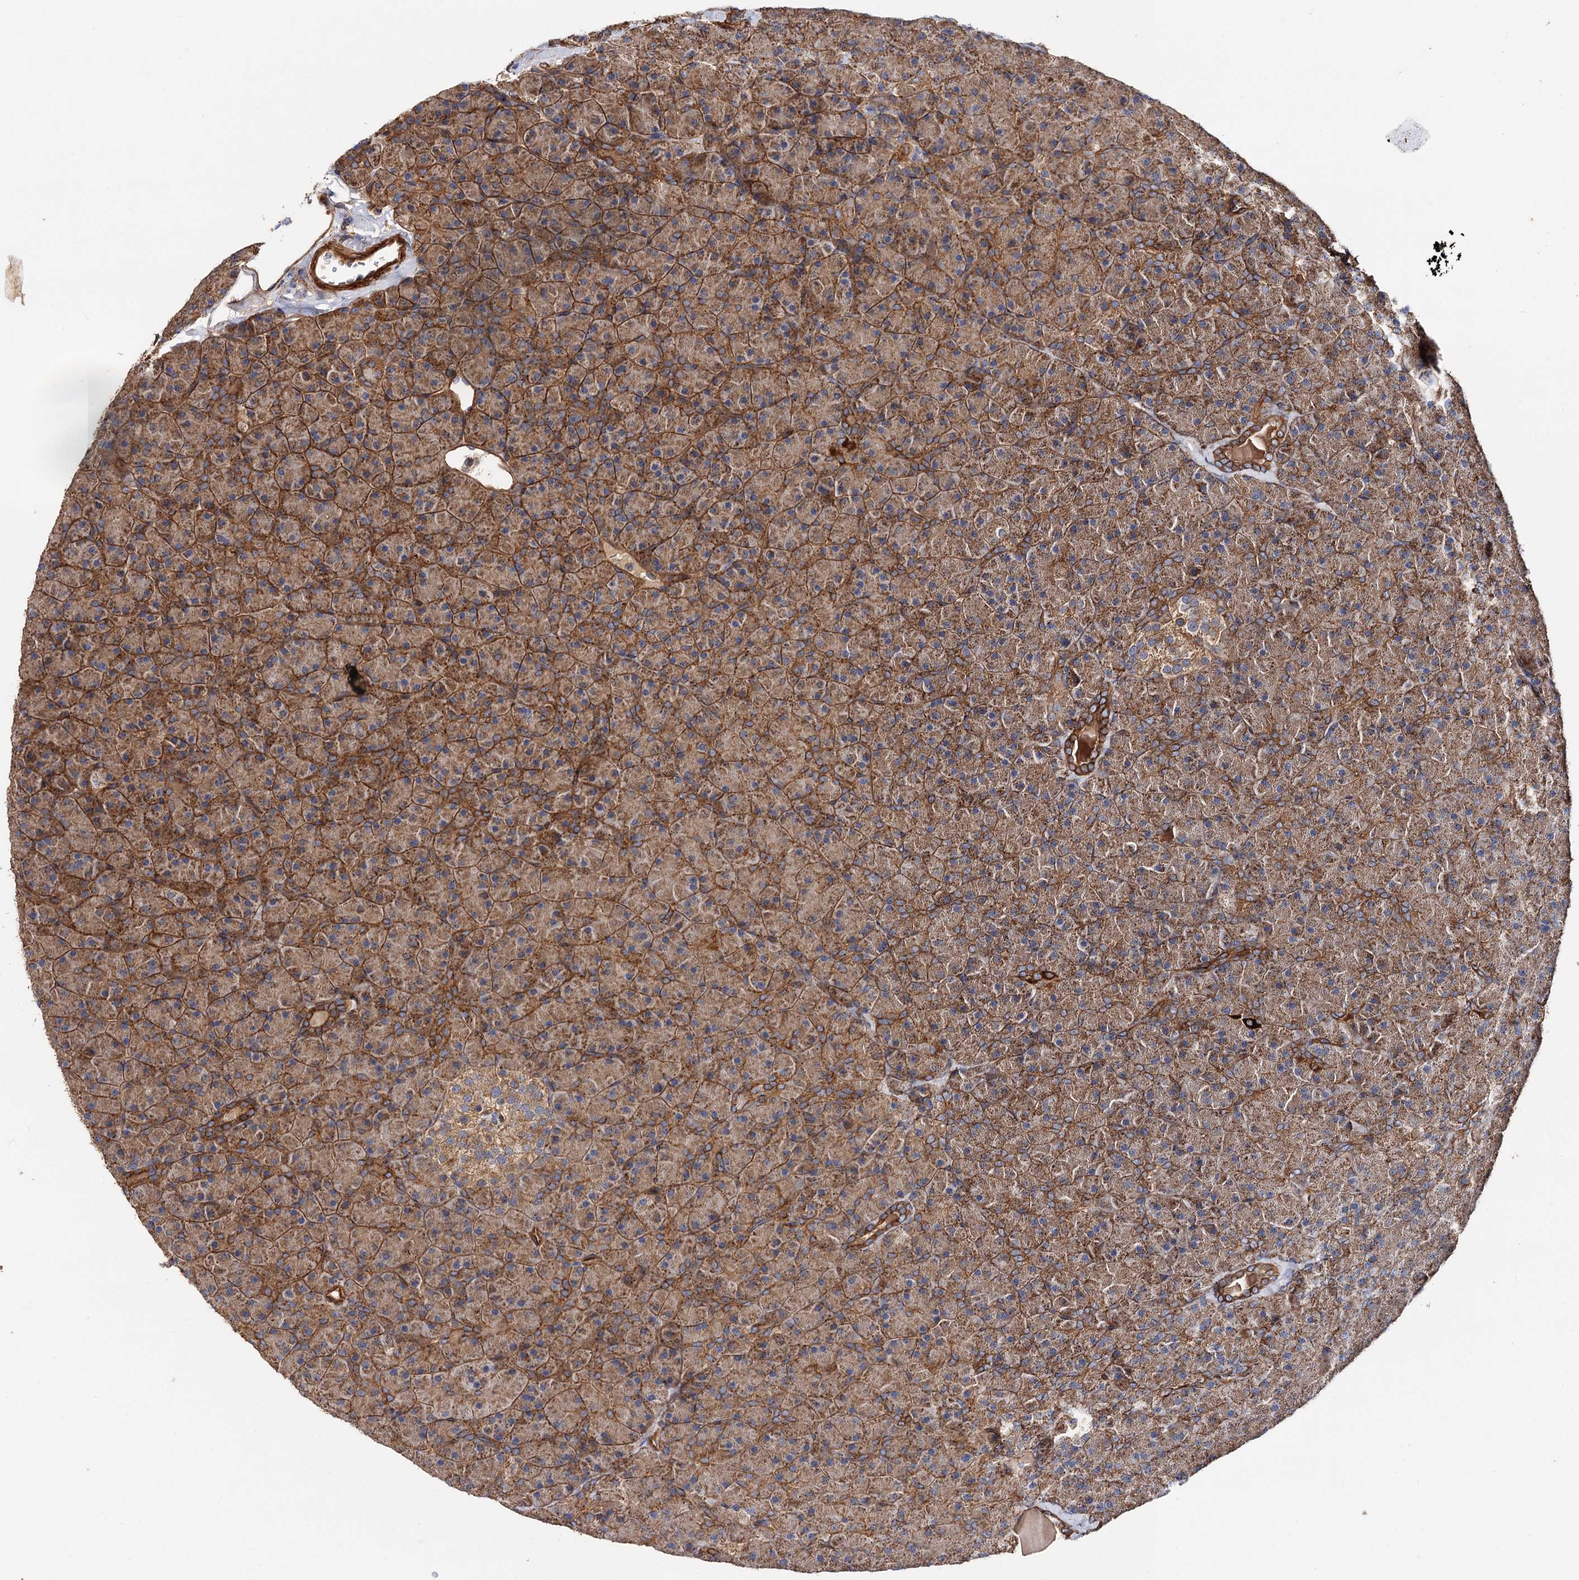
{"staining": {"intensity": "moderate", "quantity": ">75%", "location": "cytoplasmic/membranous"}, "tissue": "pancreas", "cell_type": "Exocrine glandular cells", "image_type": "normal", "snomed": [{"axis": "morphology", "description": "Normal tissue, NOS"}, {"axis": "topography", "description": "Pancreas"}], "caption": "A micrograph of pancreas stained for a protein shows moderate cytoplasmic/membranous brown staining in exocrine glandular cells.", "gene": "CSAD", "patient": {"sex": "male", "age": 36}}